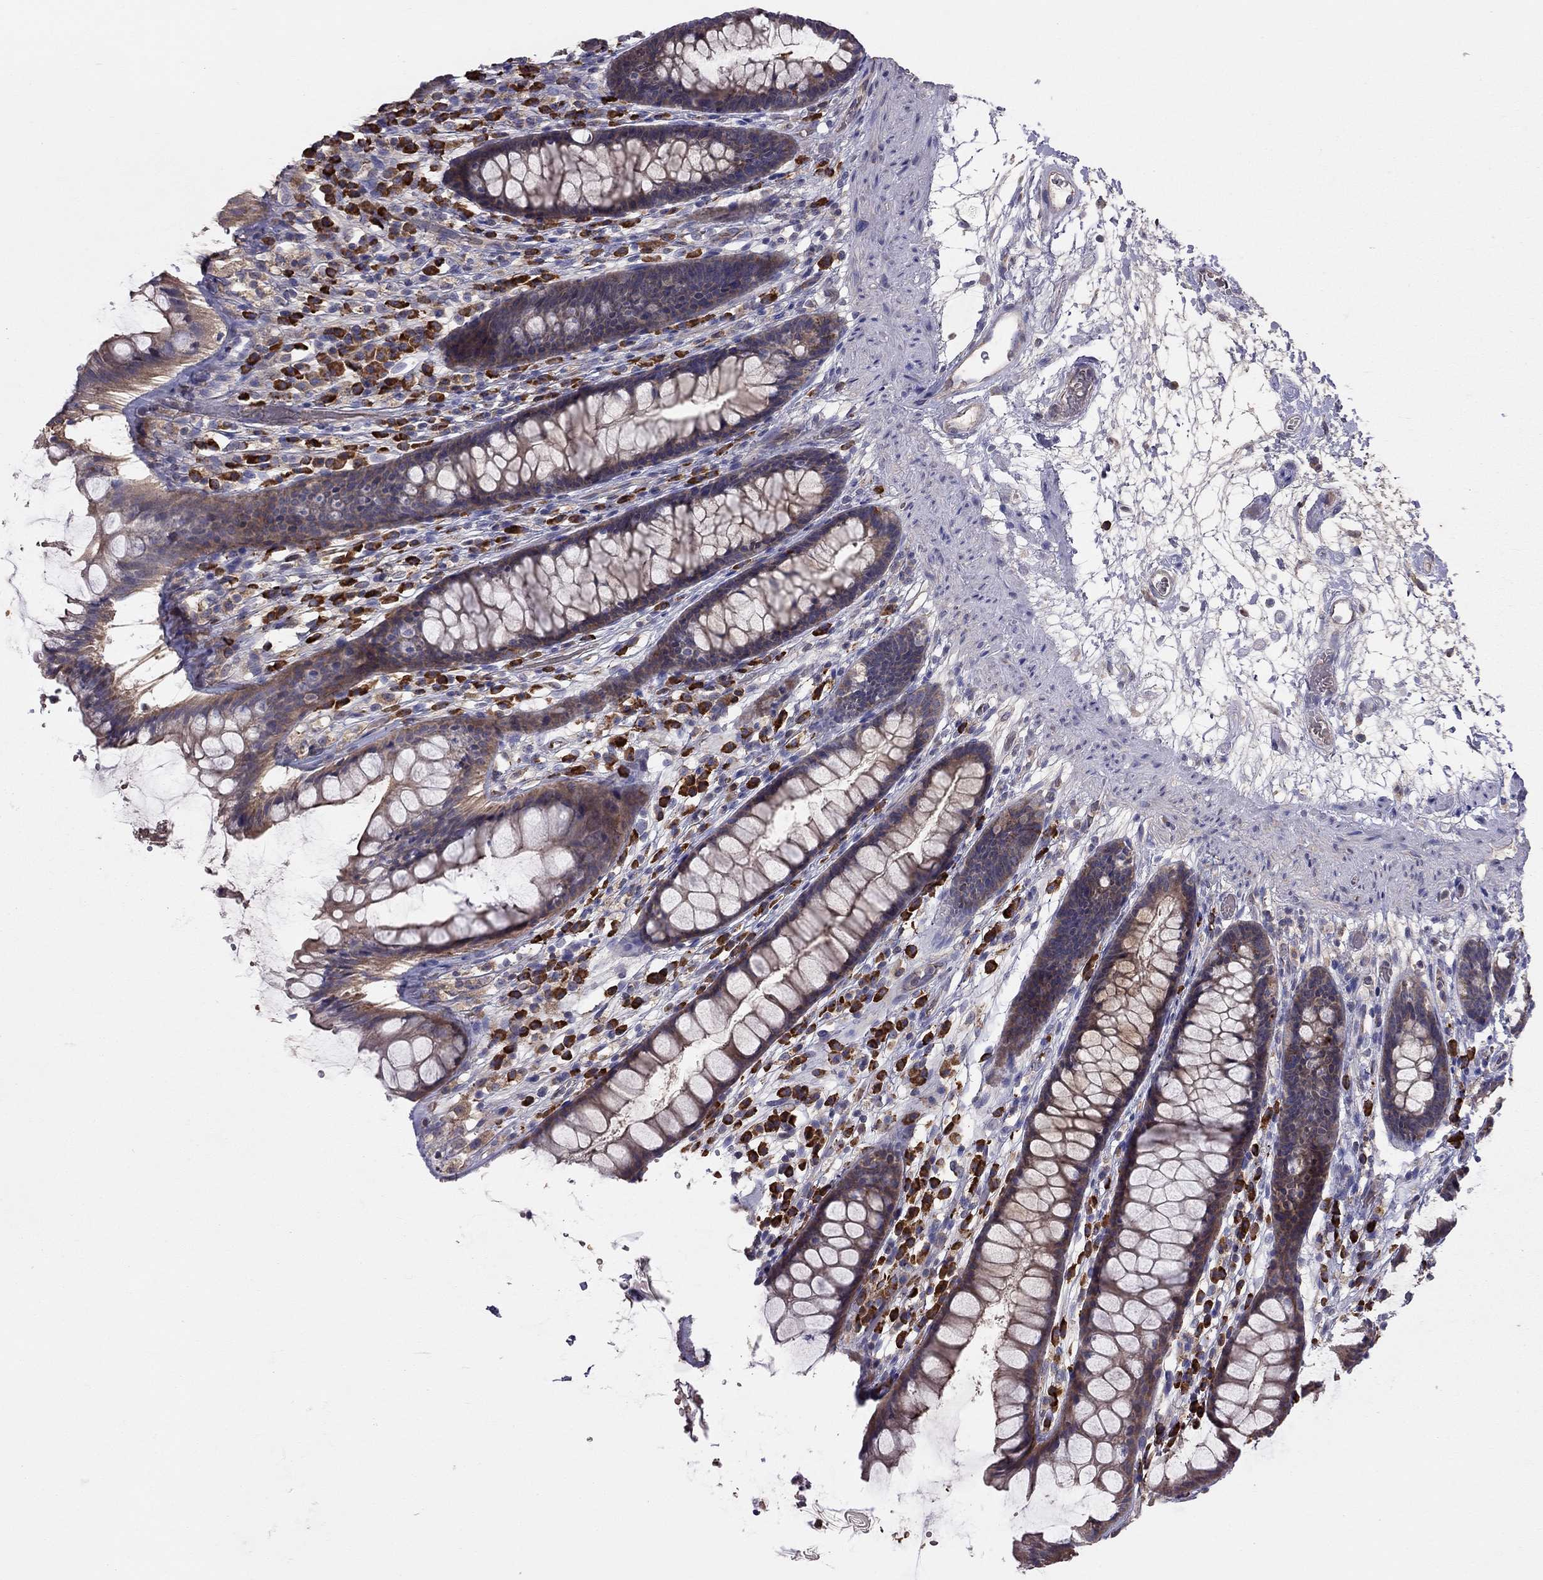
{"staining": {"intensity": "moderate", "quantity": "25%-75%", "location": "cytoplasmic/membranous"}, "tissue": "rectum", "cell_type": "Glandular cells", "image_type": "normal", "snomed": [{"axis": "morphology", "description": "Normal tissue, NOS"}, {"axis": "topography", "description": "Rectum"}], "caption": "Protein expression analysis of benign rectum shows moderate cytoplasmic/membranous positivity in approximately 25%-75% of glandular cells. (DAB = brown stain, brightfield microscopy at high magnification).", "gene": "PIK3CG", "patient": {"sex": "male", "age": 72}}